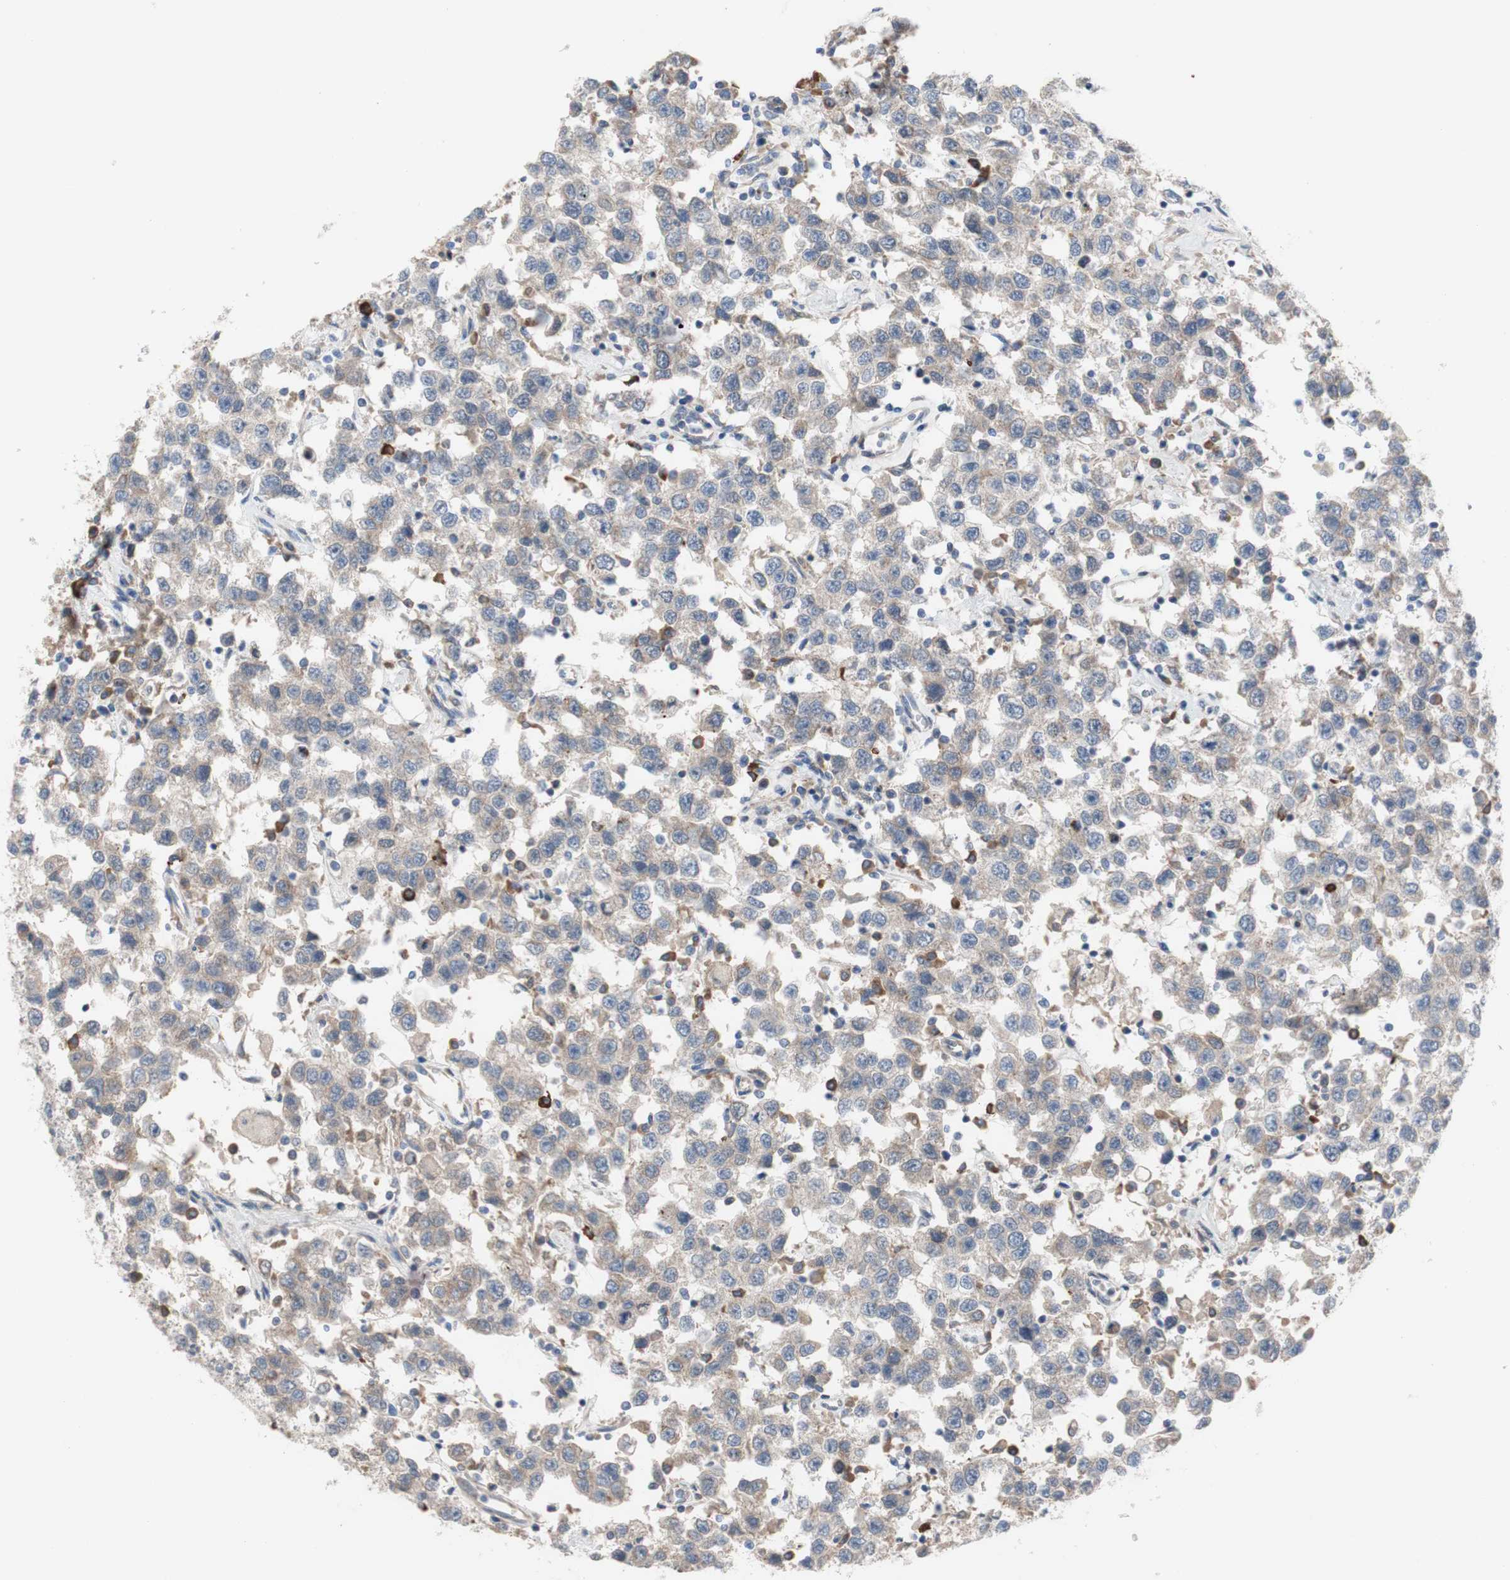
{"staining": {"intensity": "weak", "quantity": ">75%", "location": "cytoplasmic/membranous"}, "tissue": "testis cancer", "cell_type": "Tumor cells", "image_type": "cancer", "snomed": [{"axis": "morphology", "description": "Seminoma, NOS"}, {"axis": "topography", "description": "Testis"}], "caption": "Testis seminoma was stained to show a protein in brown. There is low levels of weak cytoplasmic/membranous staining in about >75% of tumor cells.", "gene": "TTC14", "patient": {"sex": "male", "age": 41}}